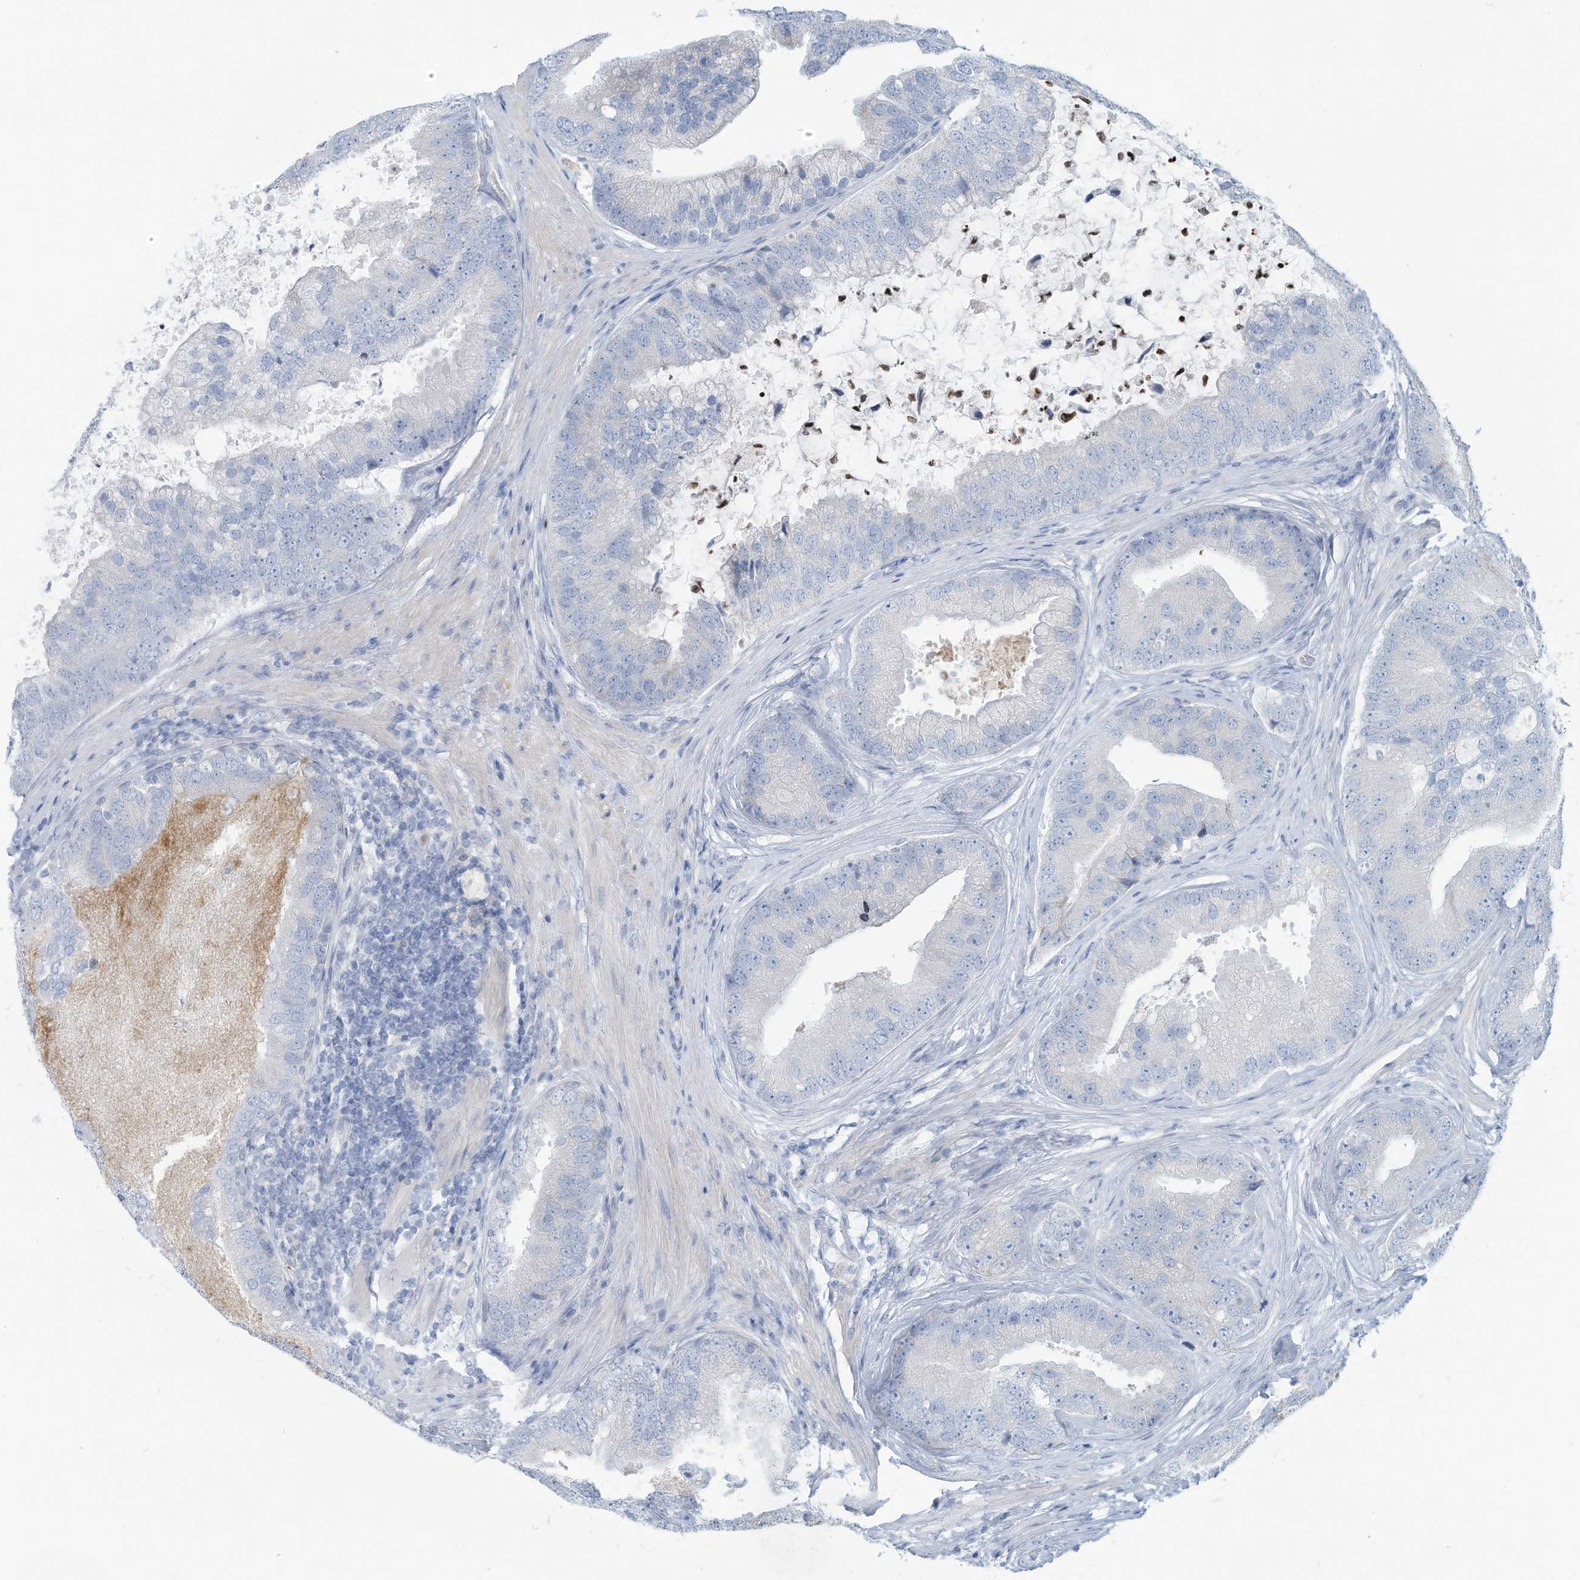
{"staining": {"intensity": "negative", "quantity": "none", "location": "none"}, "tissue": "prostate cancer", "cell_type": "Tumor cells", "image_type": "cancer", "snomed": [{"axis": "morphology", "description": "Adenocarcinoma, High grade"}, {"axis": "topography", "description": "Prostate"}], "caption": "An image of prostate cancer stained for a protein displays no brown staining in tumor cells. (Stains: DAB immunohistochemistry with hematoxylin counter stain, Microscopy: brightfield microscopy at high magnification).", "gene": "ERI2", "patient": {"sex": "male", "age": 70}}